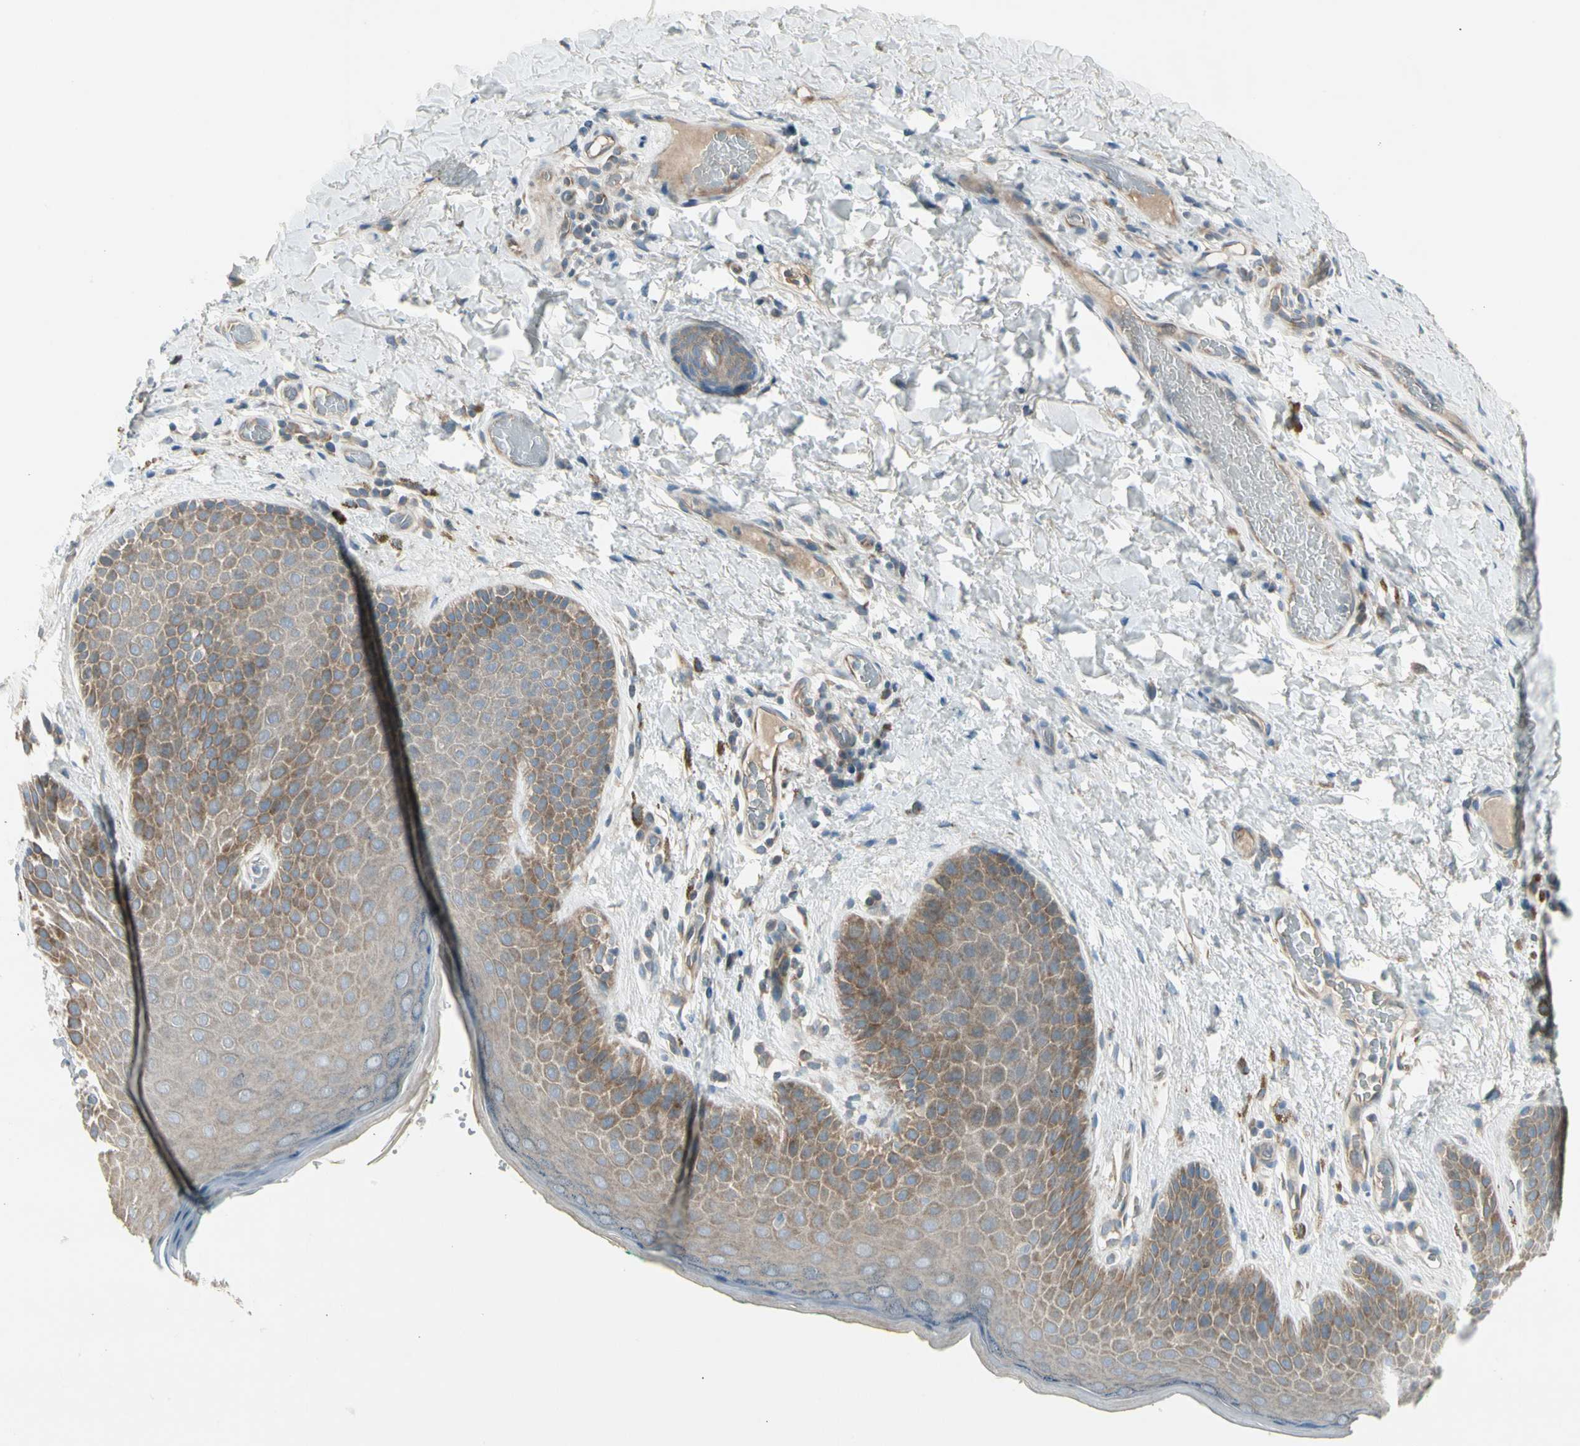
{"staining": {"intensity": "moderate", "quantity": "25%-75%", "location": "cytoplasmic/membranous"}, "tissue": "skin", "cell_type": "Epidermal cells", "image_type": "normal", "snomed": [{"axis": "morphology", "description": "Normal tissue, NOS"}, {"axis": "topography", "description": "Anal"}], "caption": "Epidermal cells demonstrate moderate cytoplasmic/membranous positivity in about 25%-75% of cells in unremarkable skin.", "gene": "PANK2", "patient": {"sex": "male", "age": 74}}